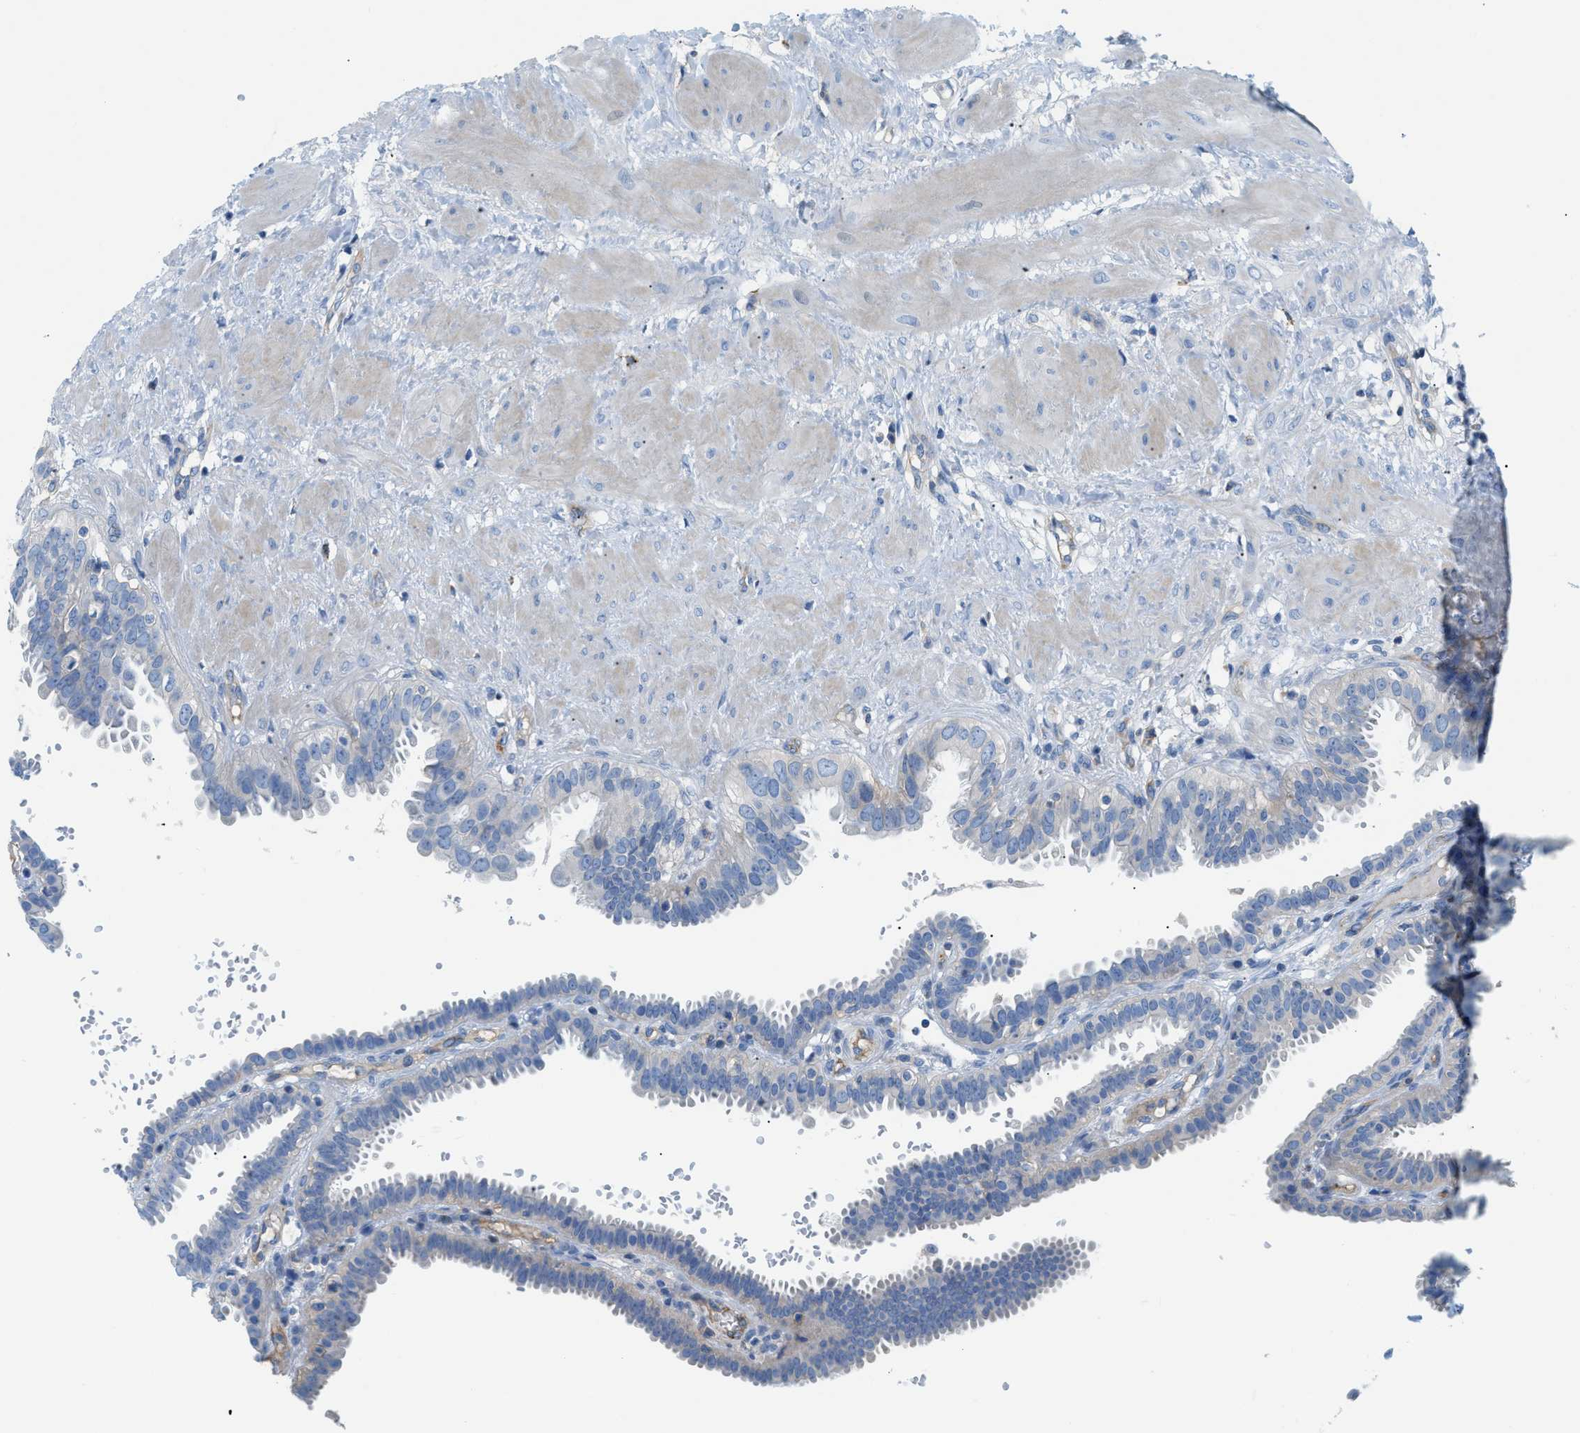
{"staining": {"intensity": "negative", "quantity": "none", "location": "none"}, "tissue": "fallopian tube", "cell_type": "Glandular cells", "image_type": "normal", "snomed": [{"axis": "morphology", "description": "Normal tissue, NOS"}, {"axis": "topography", "description": "Fallopian tube"}, {"axis": "topography", "description": "Placenta"}], "caption": "The image reveals no significant positivity in glandular cells of fallopian tube. (DAB IHC visualized using brightfield microscopy, high magnification).", "gene": "ORAI1", "patient": {"sex": "female", "age": 34}}